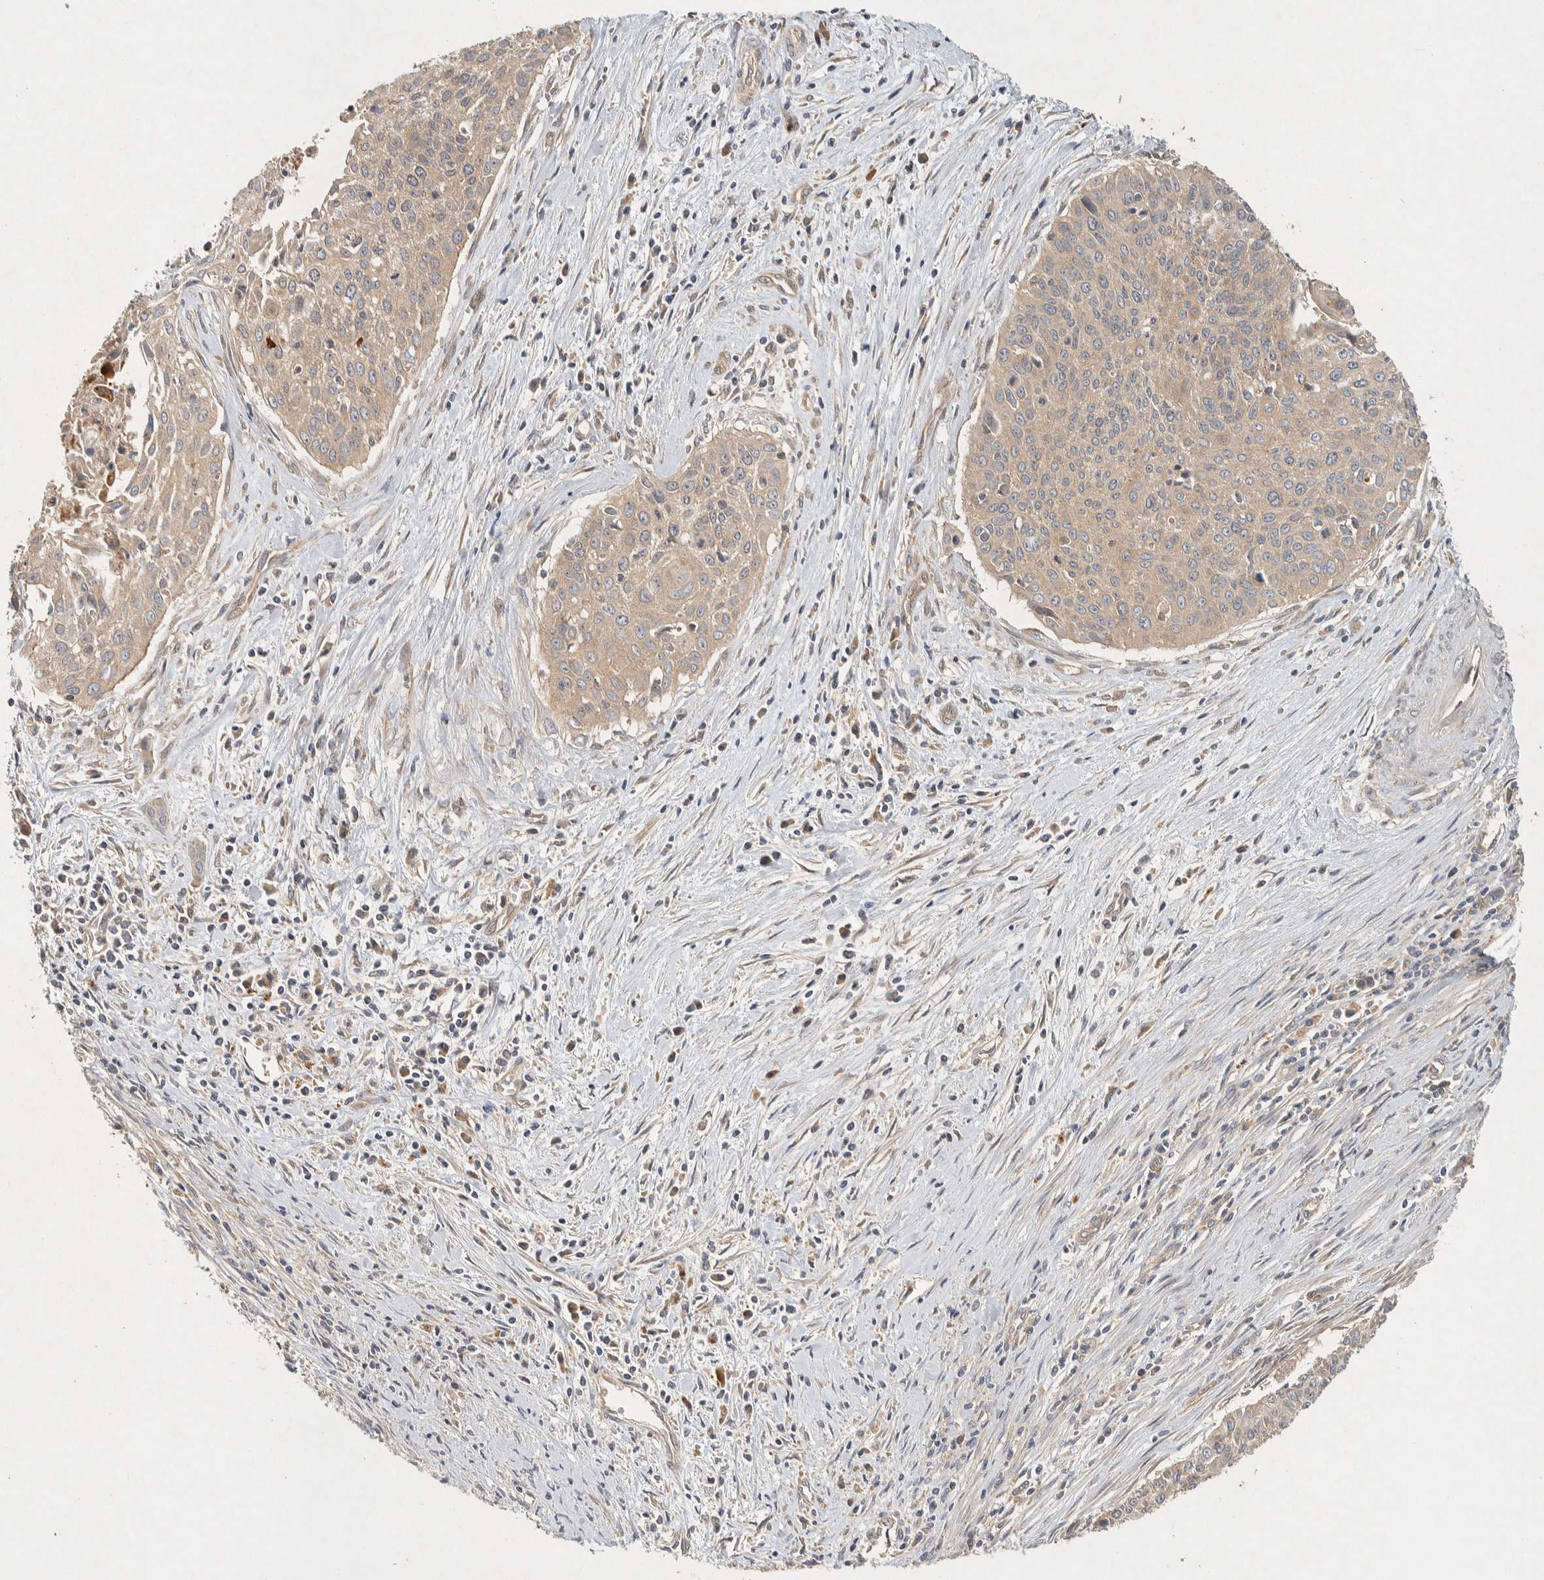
{"staining": {"intensity": "weak", "quantity": "25%-75%", "location": "cytoplasmic/membranous"}, "tissue": "cervical cancer", "cell_type": "Tumor cells", "image_type": "cancer", "snomed": [{"axis": "morphology", "description": "Squamous cell carcinoma, NOS"}, {"axis": "topography", "description": "Cervix"}], "caption": "A brown stain highlights weak cytoplasmic/membranous positivity of a protein in cervical cancer (squamous cell carcinoma) tumor cells.", "gene": "PXK", "patient": {"sex": "female", "age": 55}}